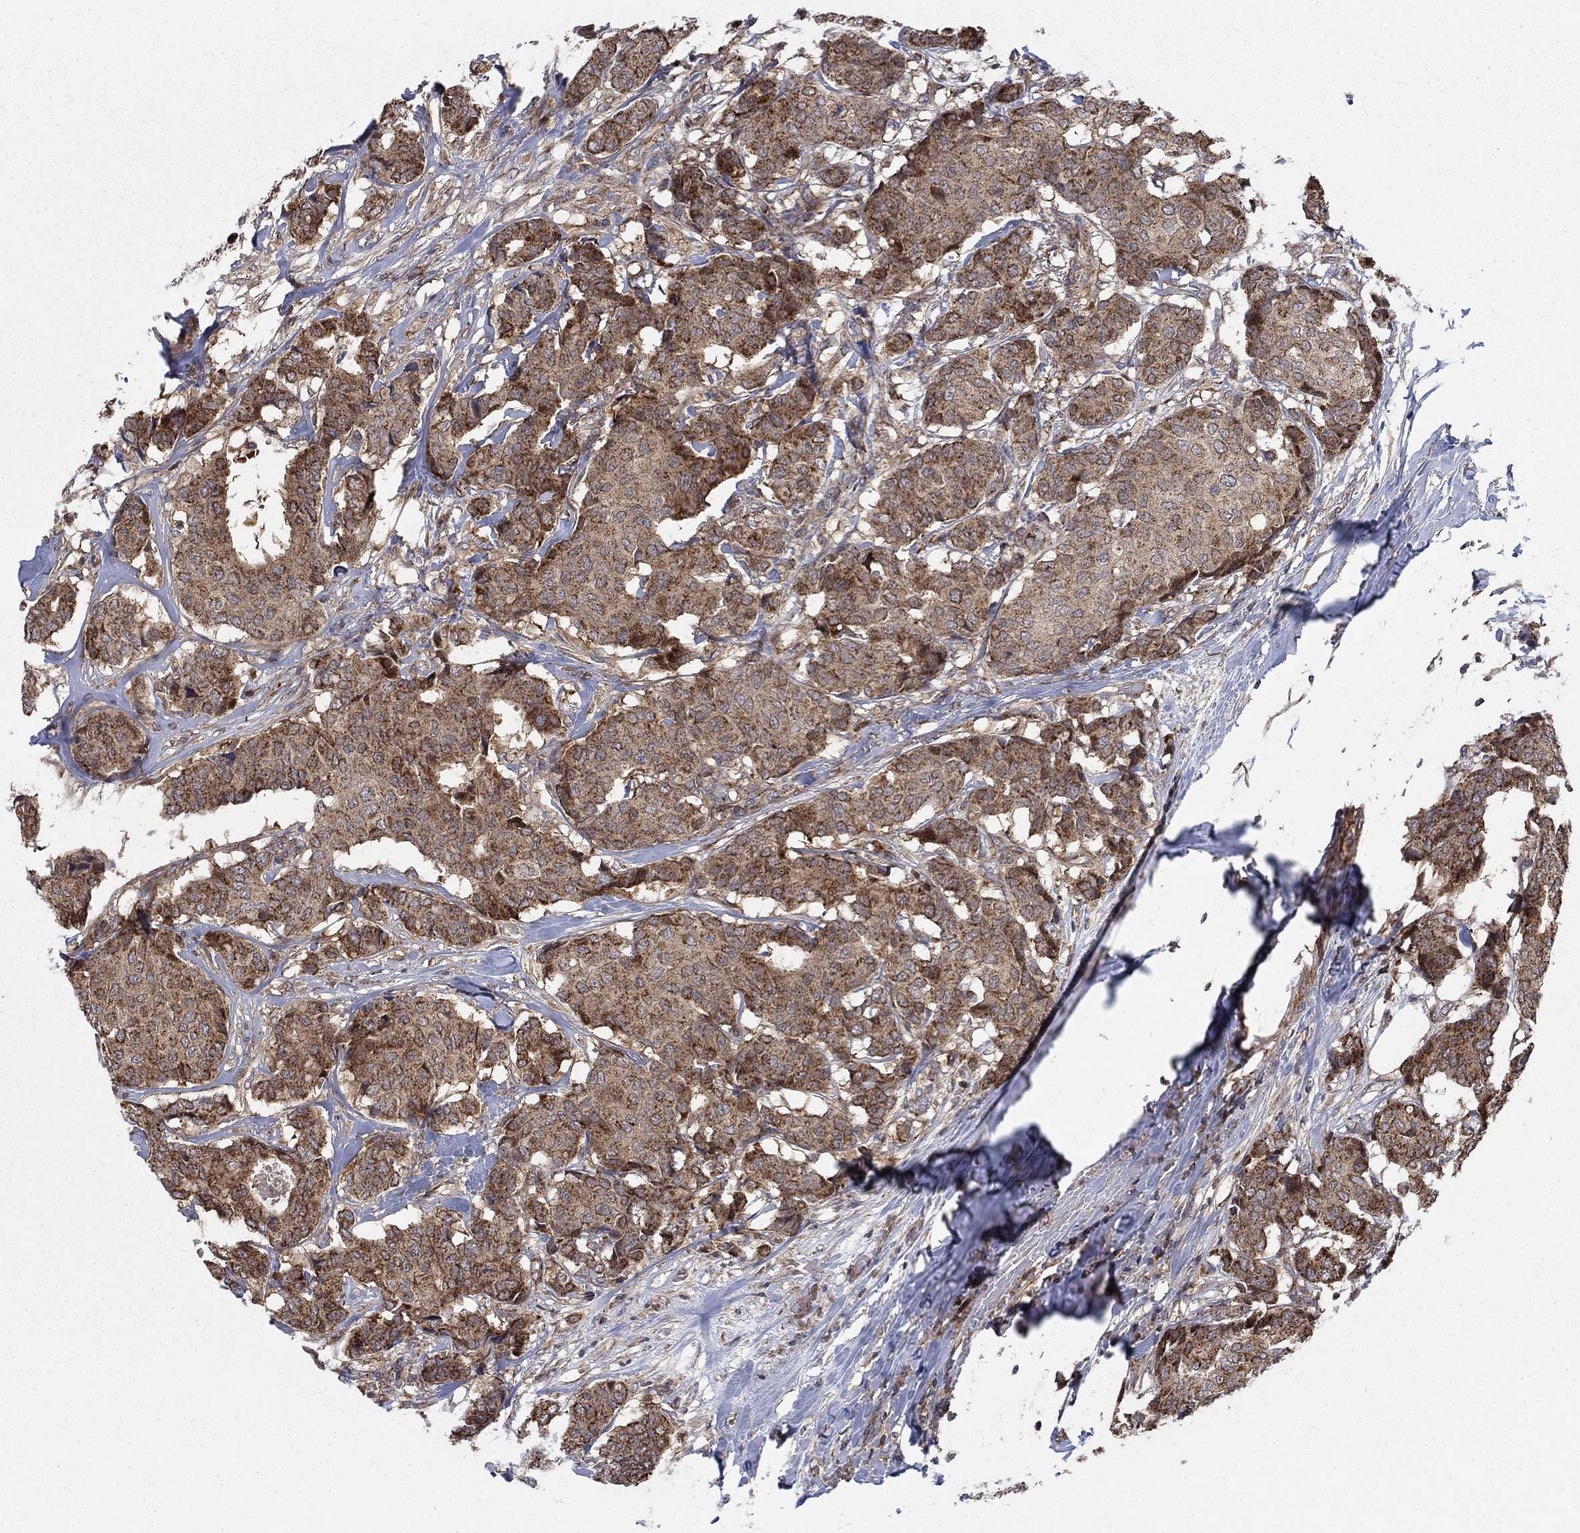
{"staining": {"intensity": "moderate", "quantity": ">75%", "location": "cytoplasmic/membranous"}, "tissue": "breast cancer", "cell_type": "Tumor cells", "image_type": "cancer", "snomed": [{"axis": "morphology", "description": "Duct carcinoma"}, {"axis": "topography", "description": "Breast"}], "caption": "Breast cancer (invasive ductal carcinoma) stained with immunohistochemistry demonstrates moderate cytoplasmic/membranous positivity in approximately >75% of tumor cells. Ihc stains the protein of interest in brown and the nuclei are stained blue.", "gene": "NME7", "patient": {"sex": "female", "age": 75}}